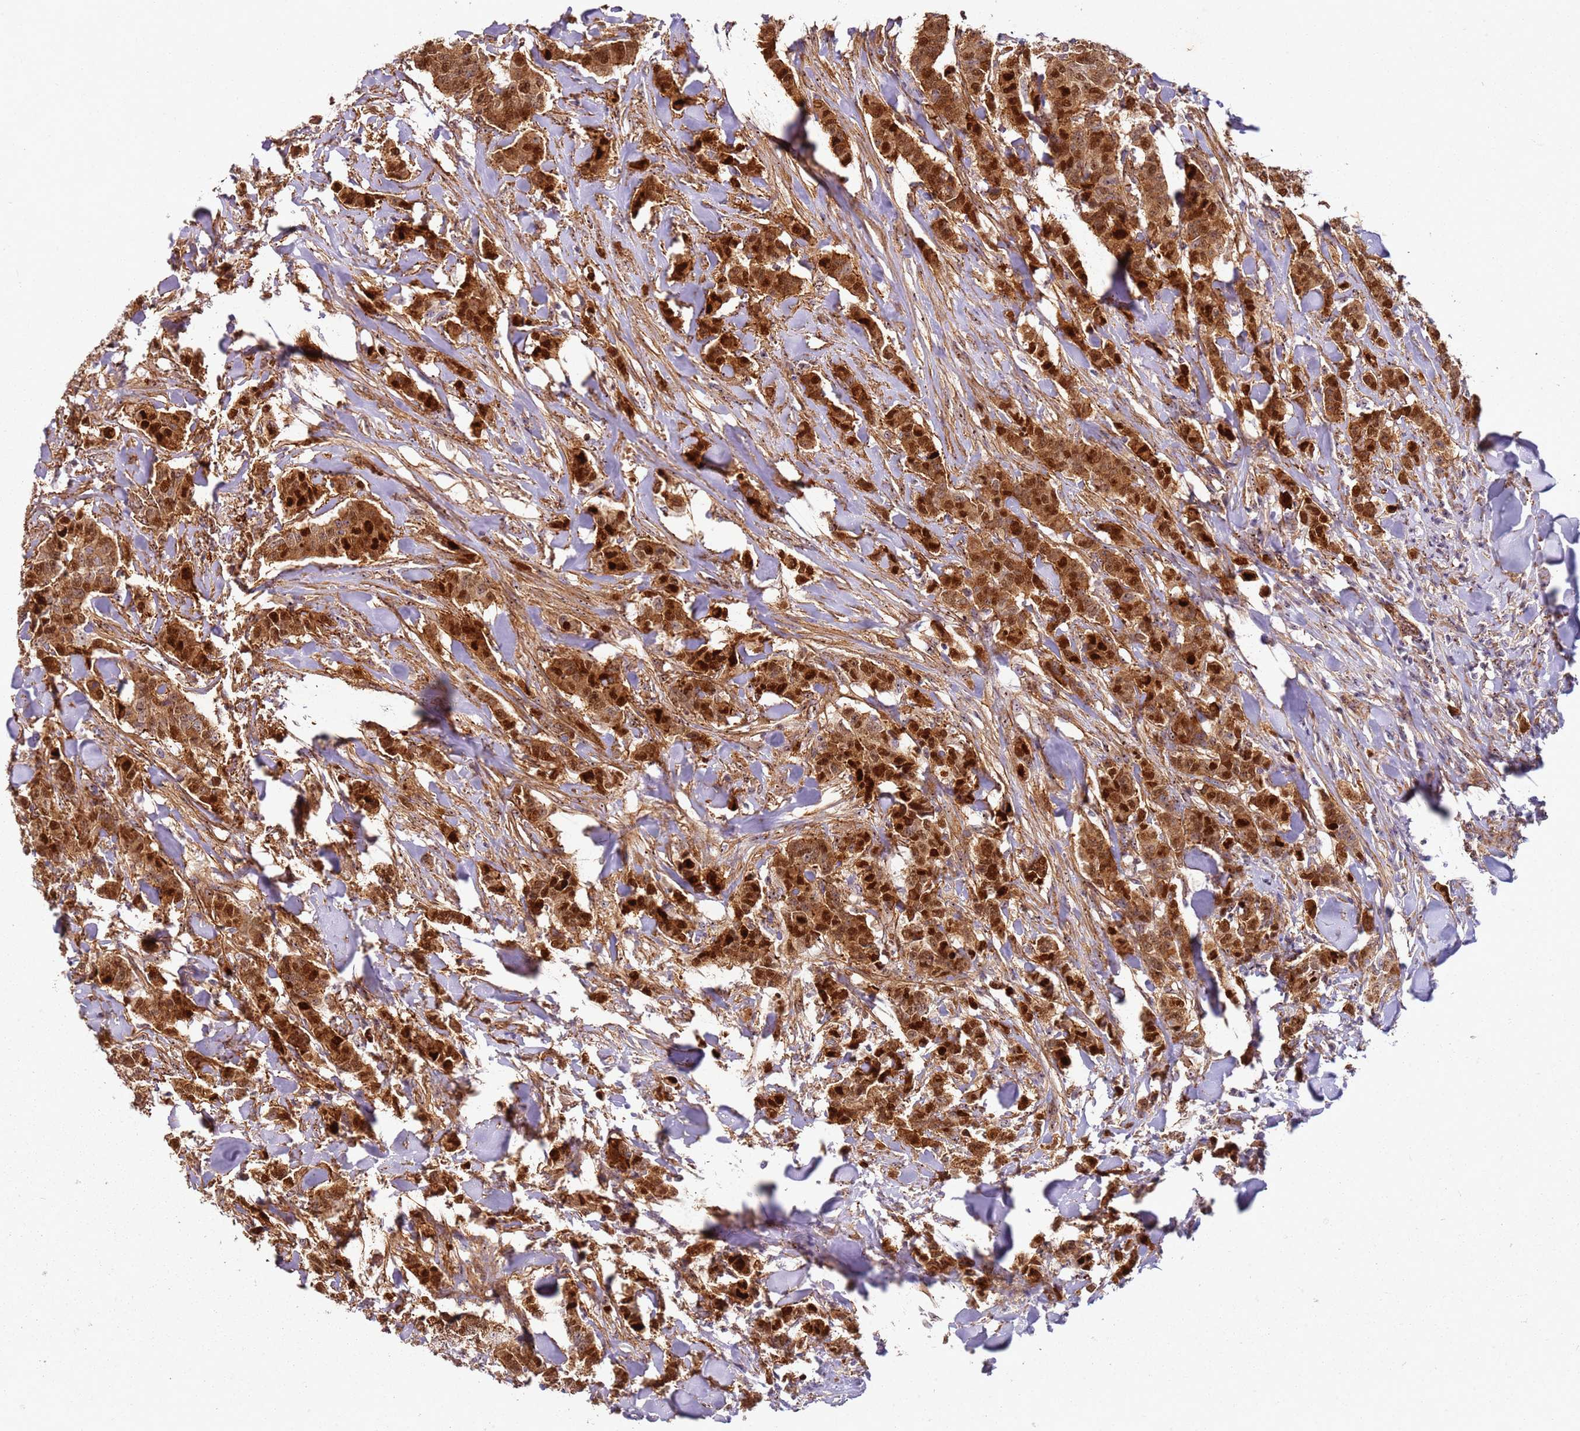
{"staining": {"intensity": "strong", "quantity": ">75%", "location": "cytoplasmic/membranous,nuclear"}, "tissue": "breast cancer", "cell_type": "Tumor cells", "image_type": "cancer", "snomed": [{"axis": "morphology", "description": "Duct carcinoma"}, {"axis": "topography", "description": "Breast"}], "caption": "Invasive ductal carcinoma (breast) stained with DAB (3,3'-diaminobenzidine) immunohistochemistry exhibits high levels of strong cytoplasmic/membranous and nuclear positivity in approximately >75% of tumor cells. (IHC, brightfield microscopy, high magnification).", "gene": "C2CD4B", "patient": {"sex": "female", "age": 40}}